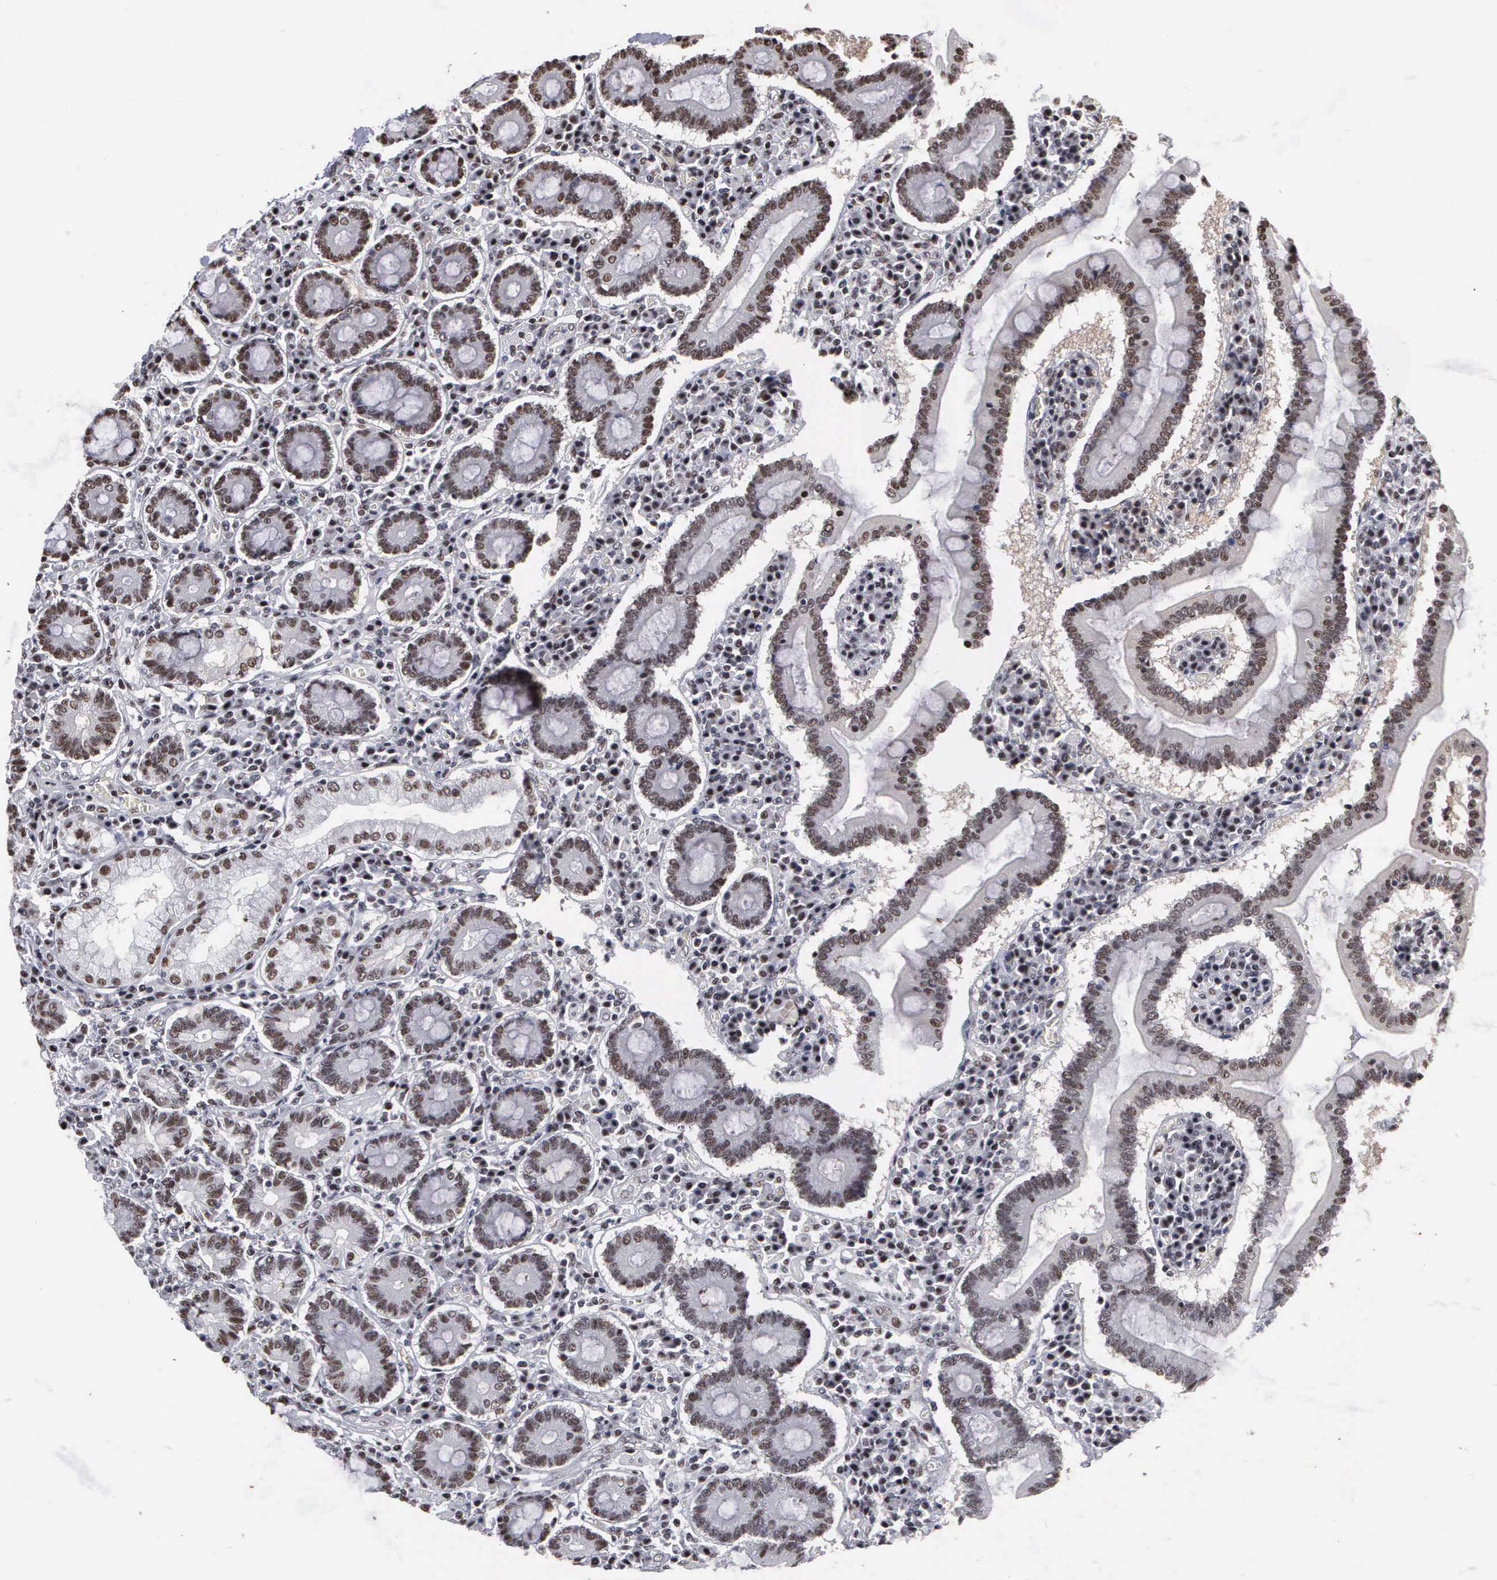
{"staining": {"intensity": "moderate", "quantity": "25%-75%", "location": "nuclear"}, "tissue": "duodenum", "cell_type": "Glandular cells", "image_type": "normal", "snomed": [{"axis": "morphology", "description": "Normal tissue, NOS"}, {"axis": "topography", "description": "Duodenum"}], "caption": "The photomicrograph exhibits immunohistochemical staining of unremarkable duodenum. There is moderate nuclear staining is identified in about 25%-75% of glandular cells.", "gene": "KIAA0586", "patient": {"sex": "female", "age": 73}}